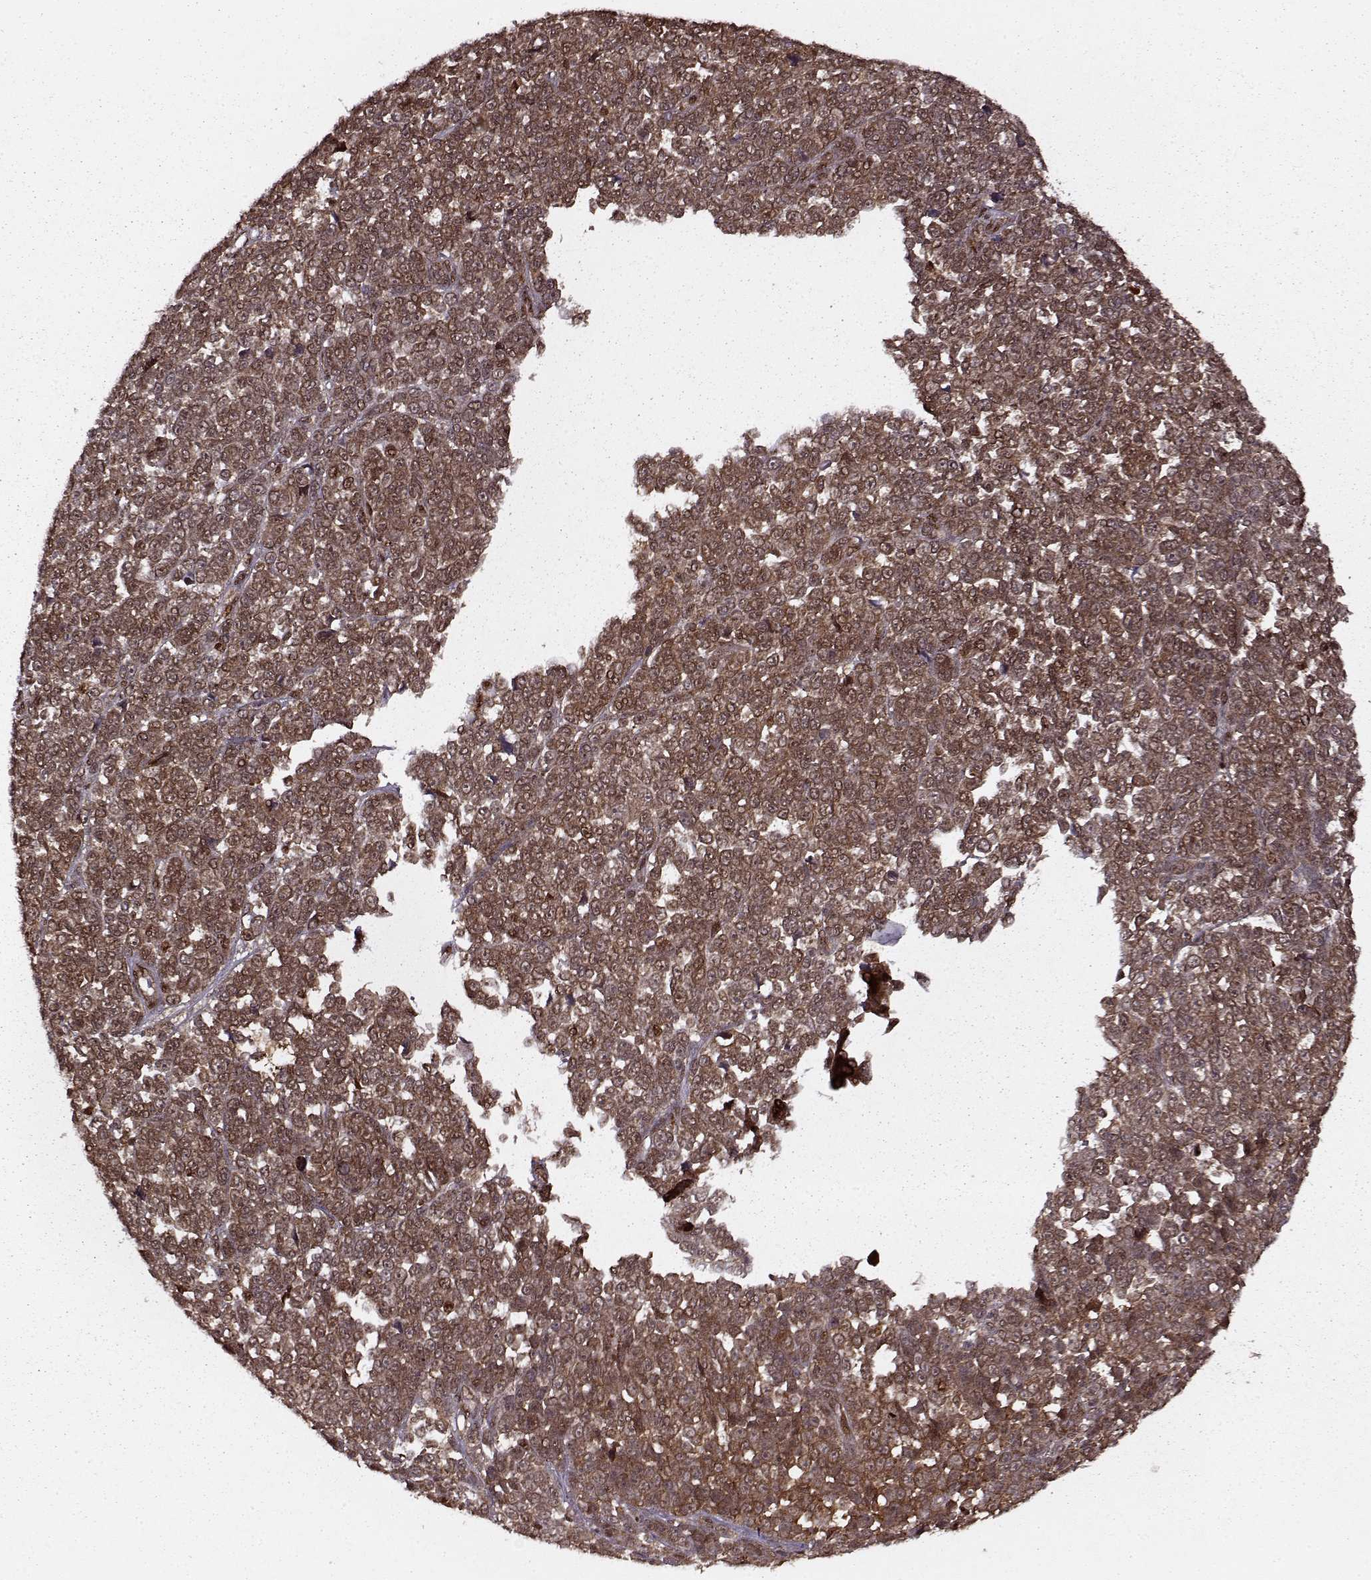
{"staining": {"intensity": "moderate", "quantity": ">75%", "location": "cytoplasmic/membranous"}, "tissue": "melanoma", "cell_type": "Tumor cells", "image_type": "cancer", "snomed": [{"axis": "morphology", "description": "Malignant melanoma, NOS"}, {"axis": "topography", "description": "Skin"}], "caption": "Malignant melanoma tissue displays moderate cytoplasmic/membranous staining in approximately >75% of tumor cells", "gene": "PSMA7", "patient": {"sex": "female", "age": 95}}